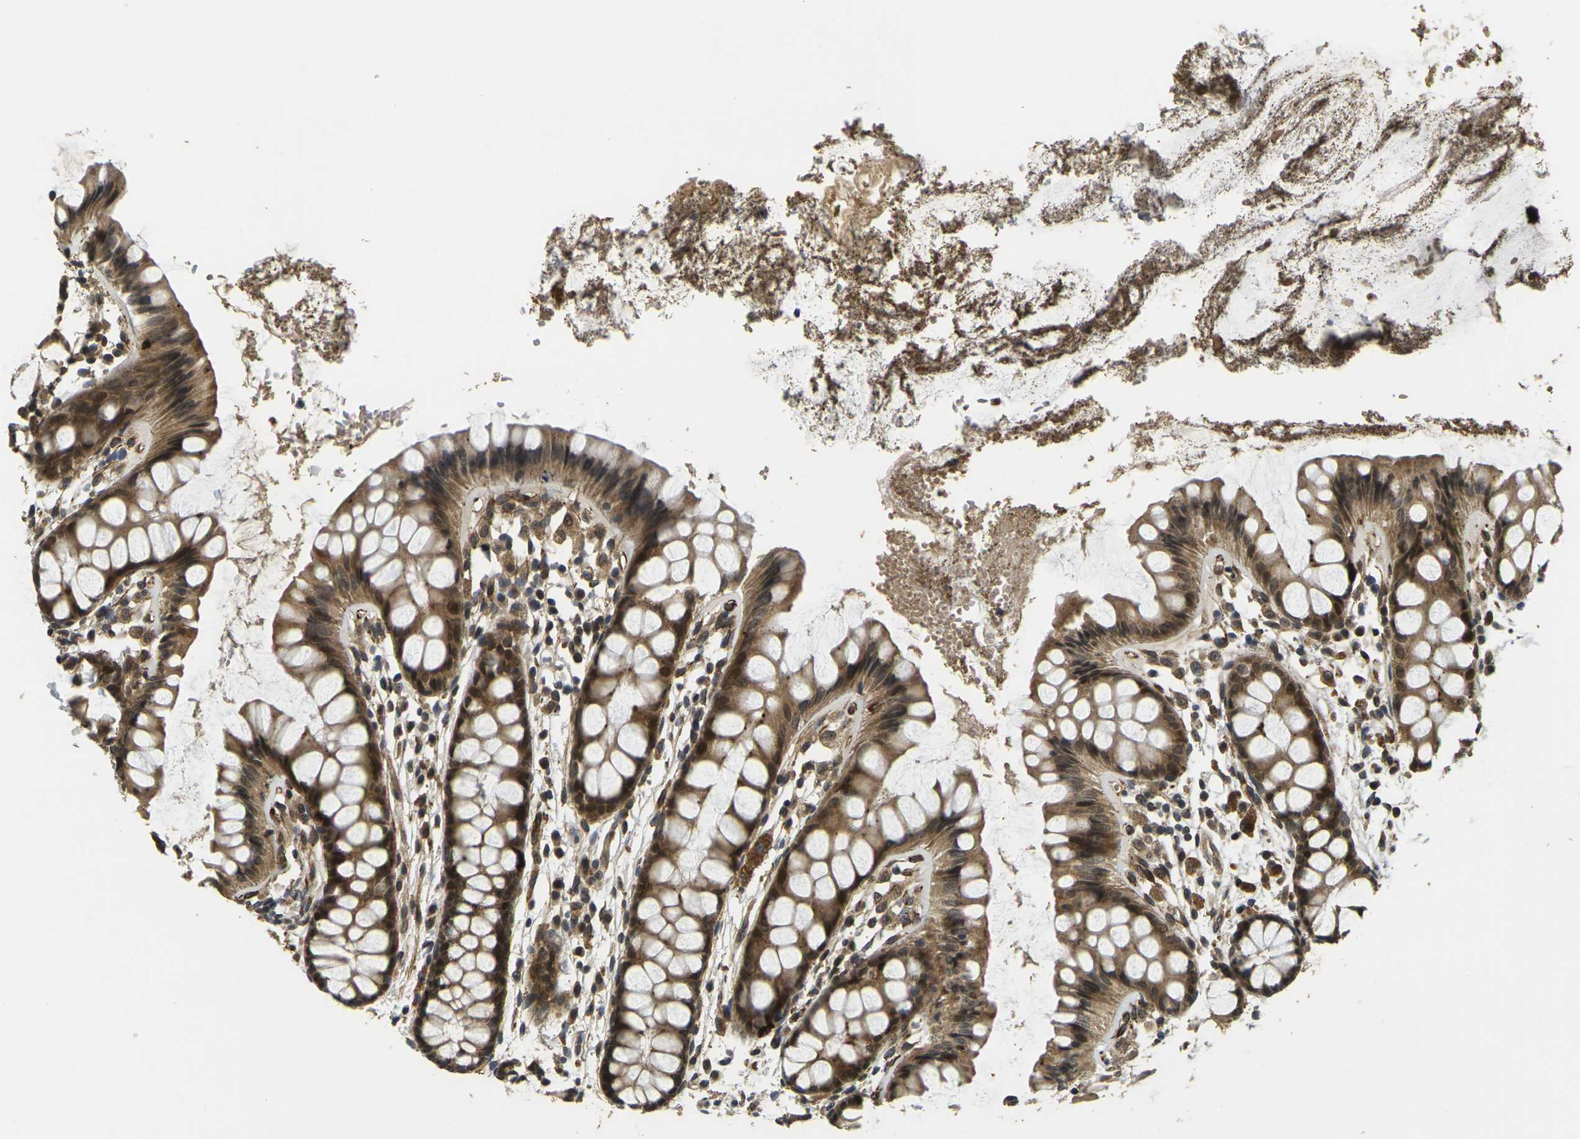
{"staining": {"intensity": "strong", "quantity": ">75%", "location": "cytoplasmic/membranous"}, "tissue": "rectum", "cell_type": "Glandular cells", "image_type": "normal", "snomed": [{"axis": "morphology", "description": "Normal tissue, NOS"}, {"axis": "topography", "description": "Rectum"}], "caption": "DAB (3,3'-diaminobenzidine) immunohistochemical staining of normal rectum displays strong cytoplasmic/membranous protein expression in approximately >75% of glandular cells.", "gene": "FUT11", "patient": {"sex": "female", "age": 66}}